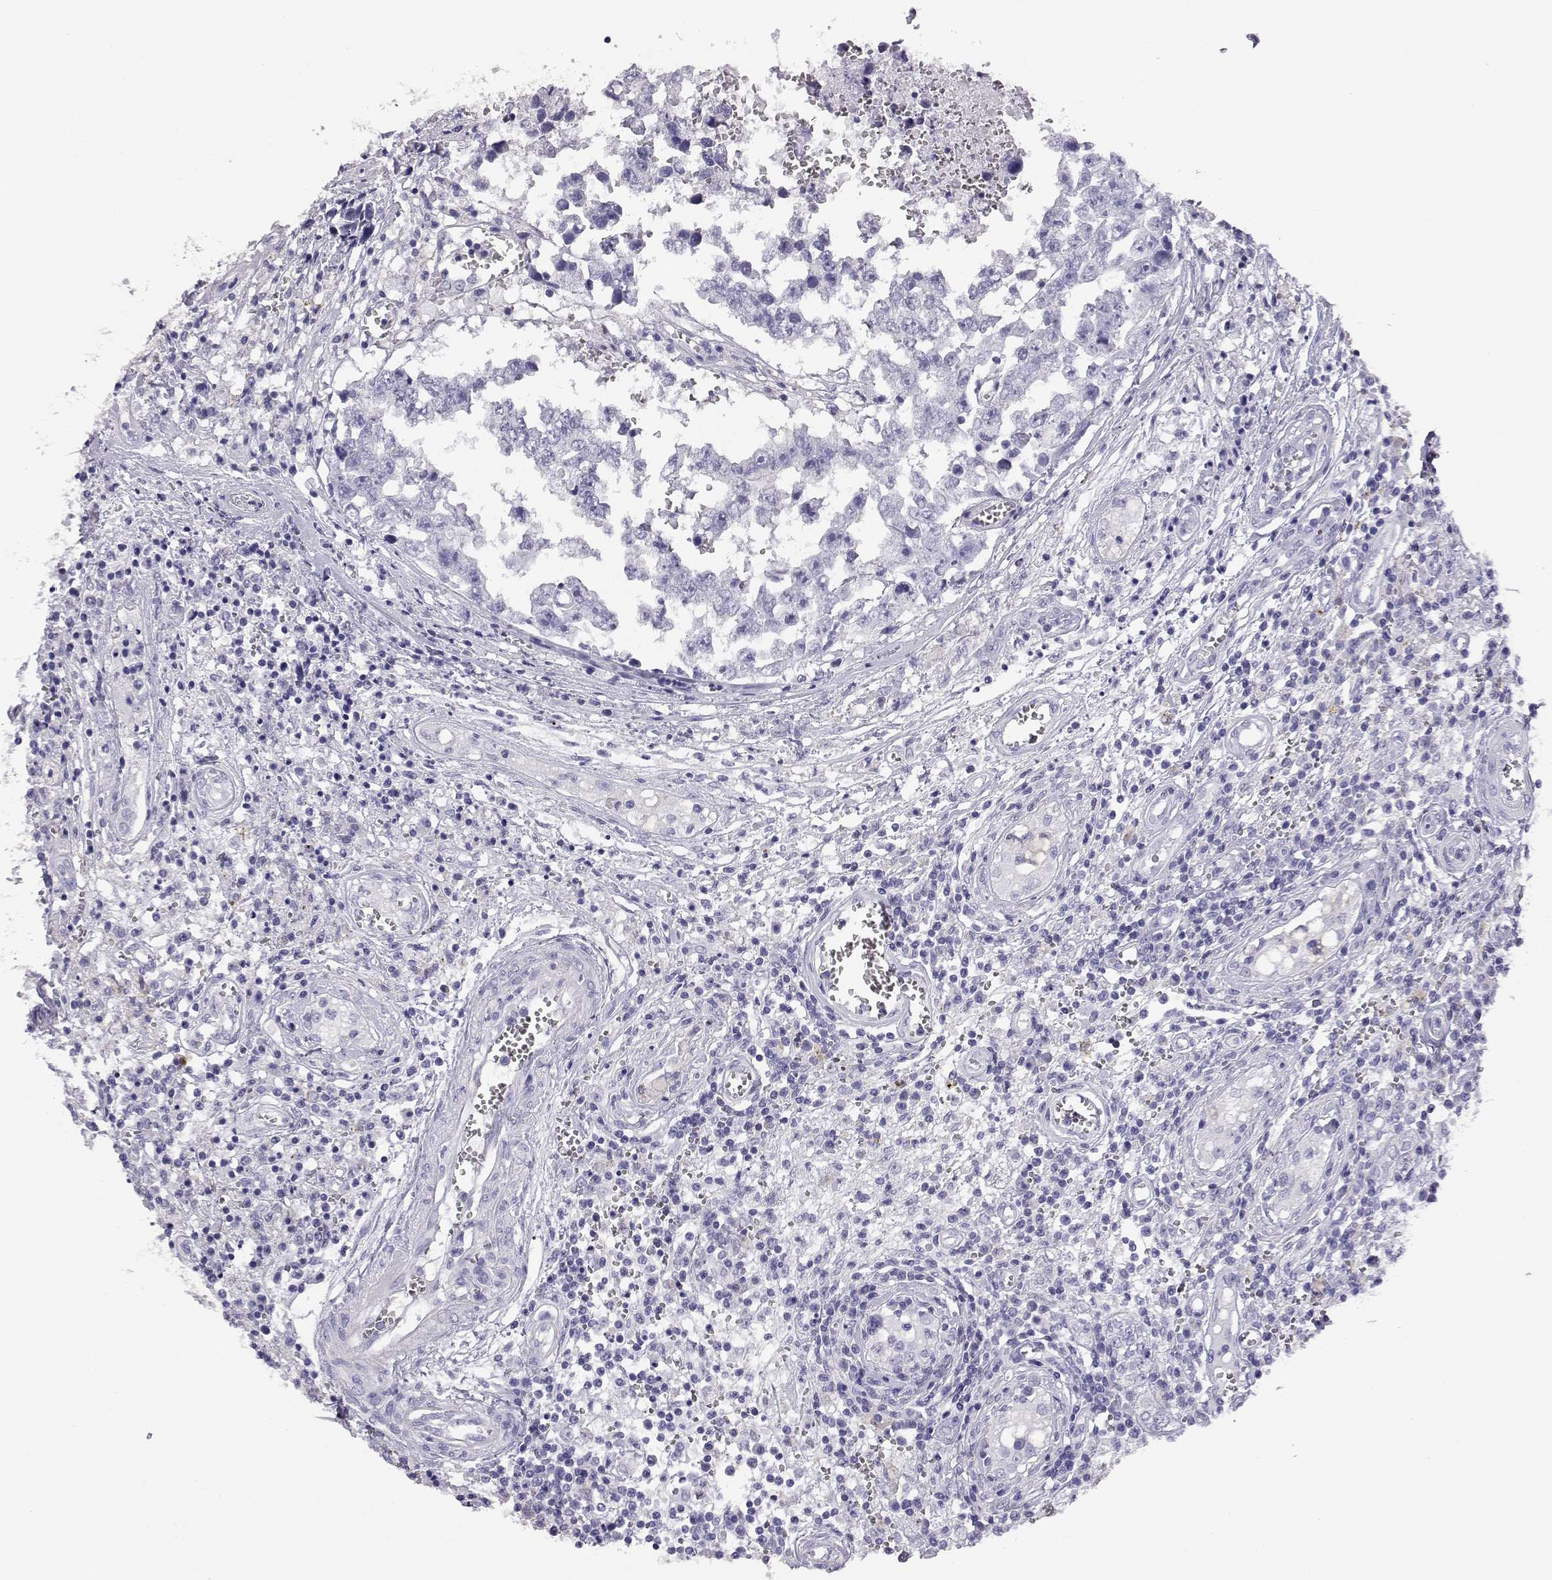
{"staining": {"intensity": "negative", "quantity": "none", "location": "none"}, "tissue": "testis cancer", "cell_type": "Tumor cells", "image_type": "cancer", "snomed": [{"axis": "morphology", "description": "Carcinoma, Embryonal, NOS"}, {"axis": "topography", "description": "Testis"}], "caption": "Histopathology image shows no protein expression in tumor cells of embryonal carcinoma (testis) tissue.", "gene": "AKR1B1", "patient": {"sex": "male", "age": 36}}